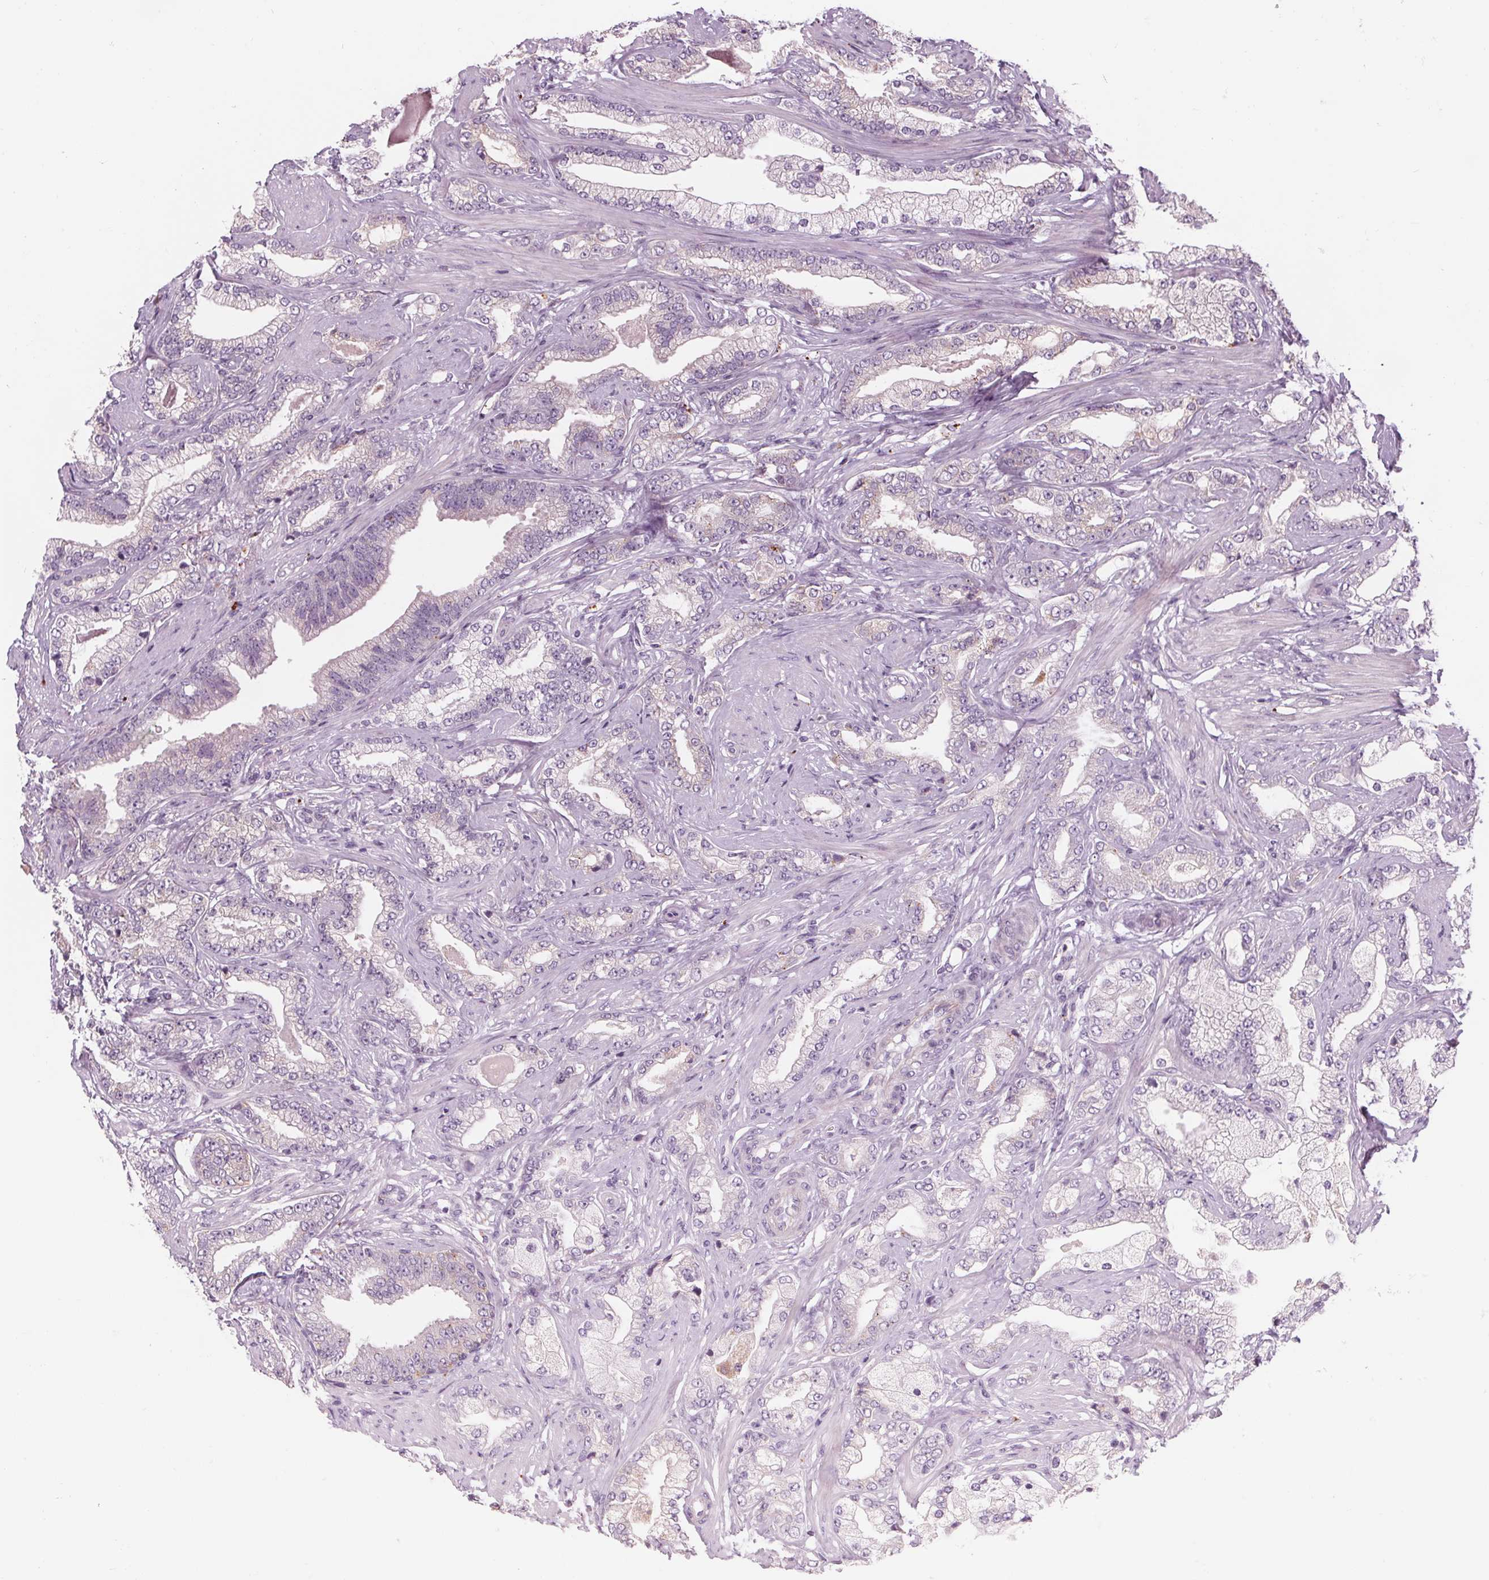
{"staining": {"intensity": "moderate", "quantity": "<25%", "location": "cytoplasmic/membranous"}, "tissue": "prostate cancer", "cell_type": "Tumor cells", "image_type": "cancer", "snomed": [{"axis": "morphology", "description": "Adenocarcinoma, Low grade"}, {"axis": "topography", "description": "Prostate"}], "caption": "Immunohistochemistry (IHC) micrograph of neoplastic tissue: prostate cancer (adenocarcinoma (low-grade)) stained using immunohistochemistry displays low levels of moderate protein expression localized specifically in the cytoplasmic/membranous of tumor cells, appearing as a cytoplasmic/membranous brown color.", "gene": "SAMD5", "patient": {"sex": "male", "age": 61}}